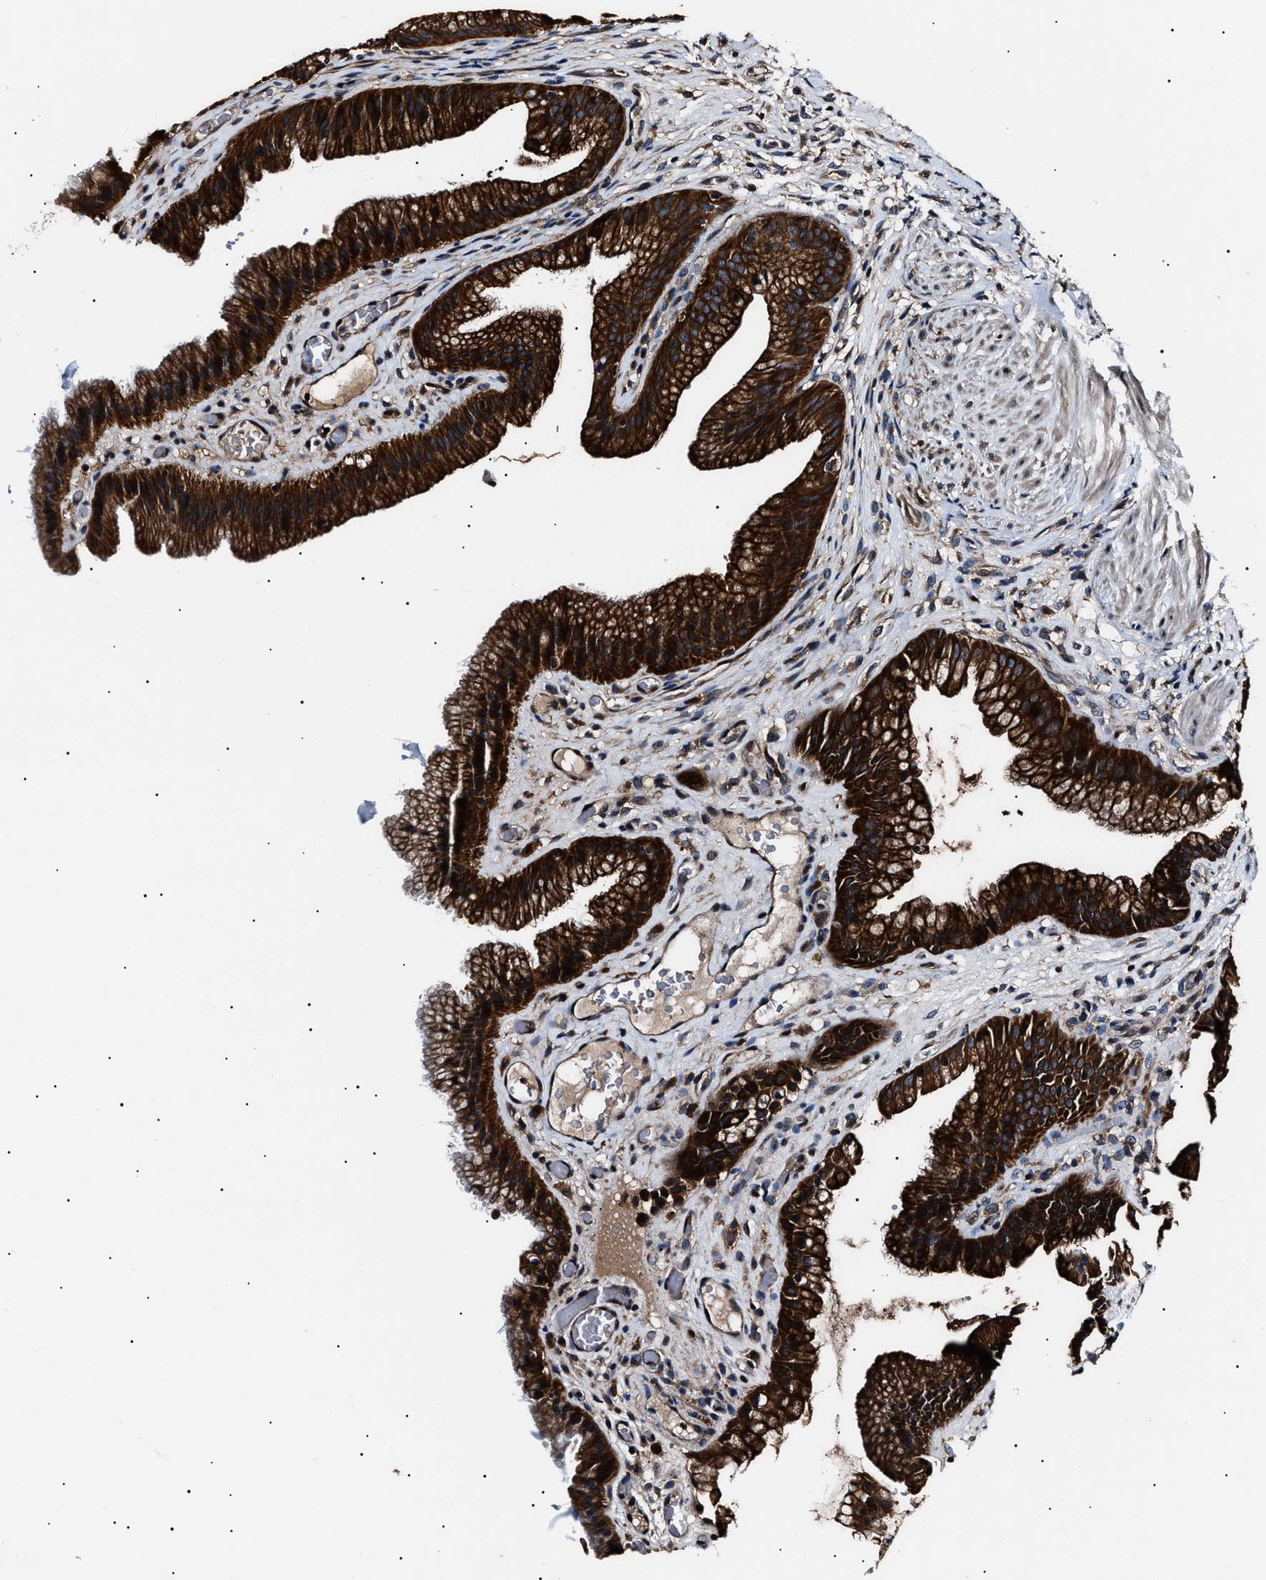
{"staining": {"intensity": "strong", "quantity": ">75%", "location": "cytoplasmic/membranous"}, "tissue": "gallbladder", "cell_type": "Glandular cells", "image_type": "normal", "snomed": [{"axis": "morphology", "description": "Normal tissue, NOS"}, {"axis": "topography", "description": "Gallbladder"}], "caption": "A brown stain highlights strong cytoplasmic/membranous expression of a protein in glandular cells of benign human gallbladder. (DAB = brown stain, brightfield microscopy at high magnification).", "gene": "CCT8", "patient": {"sex": "male", "age": 49}}